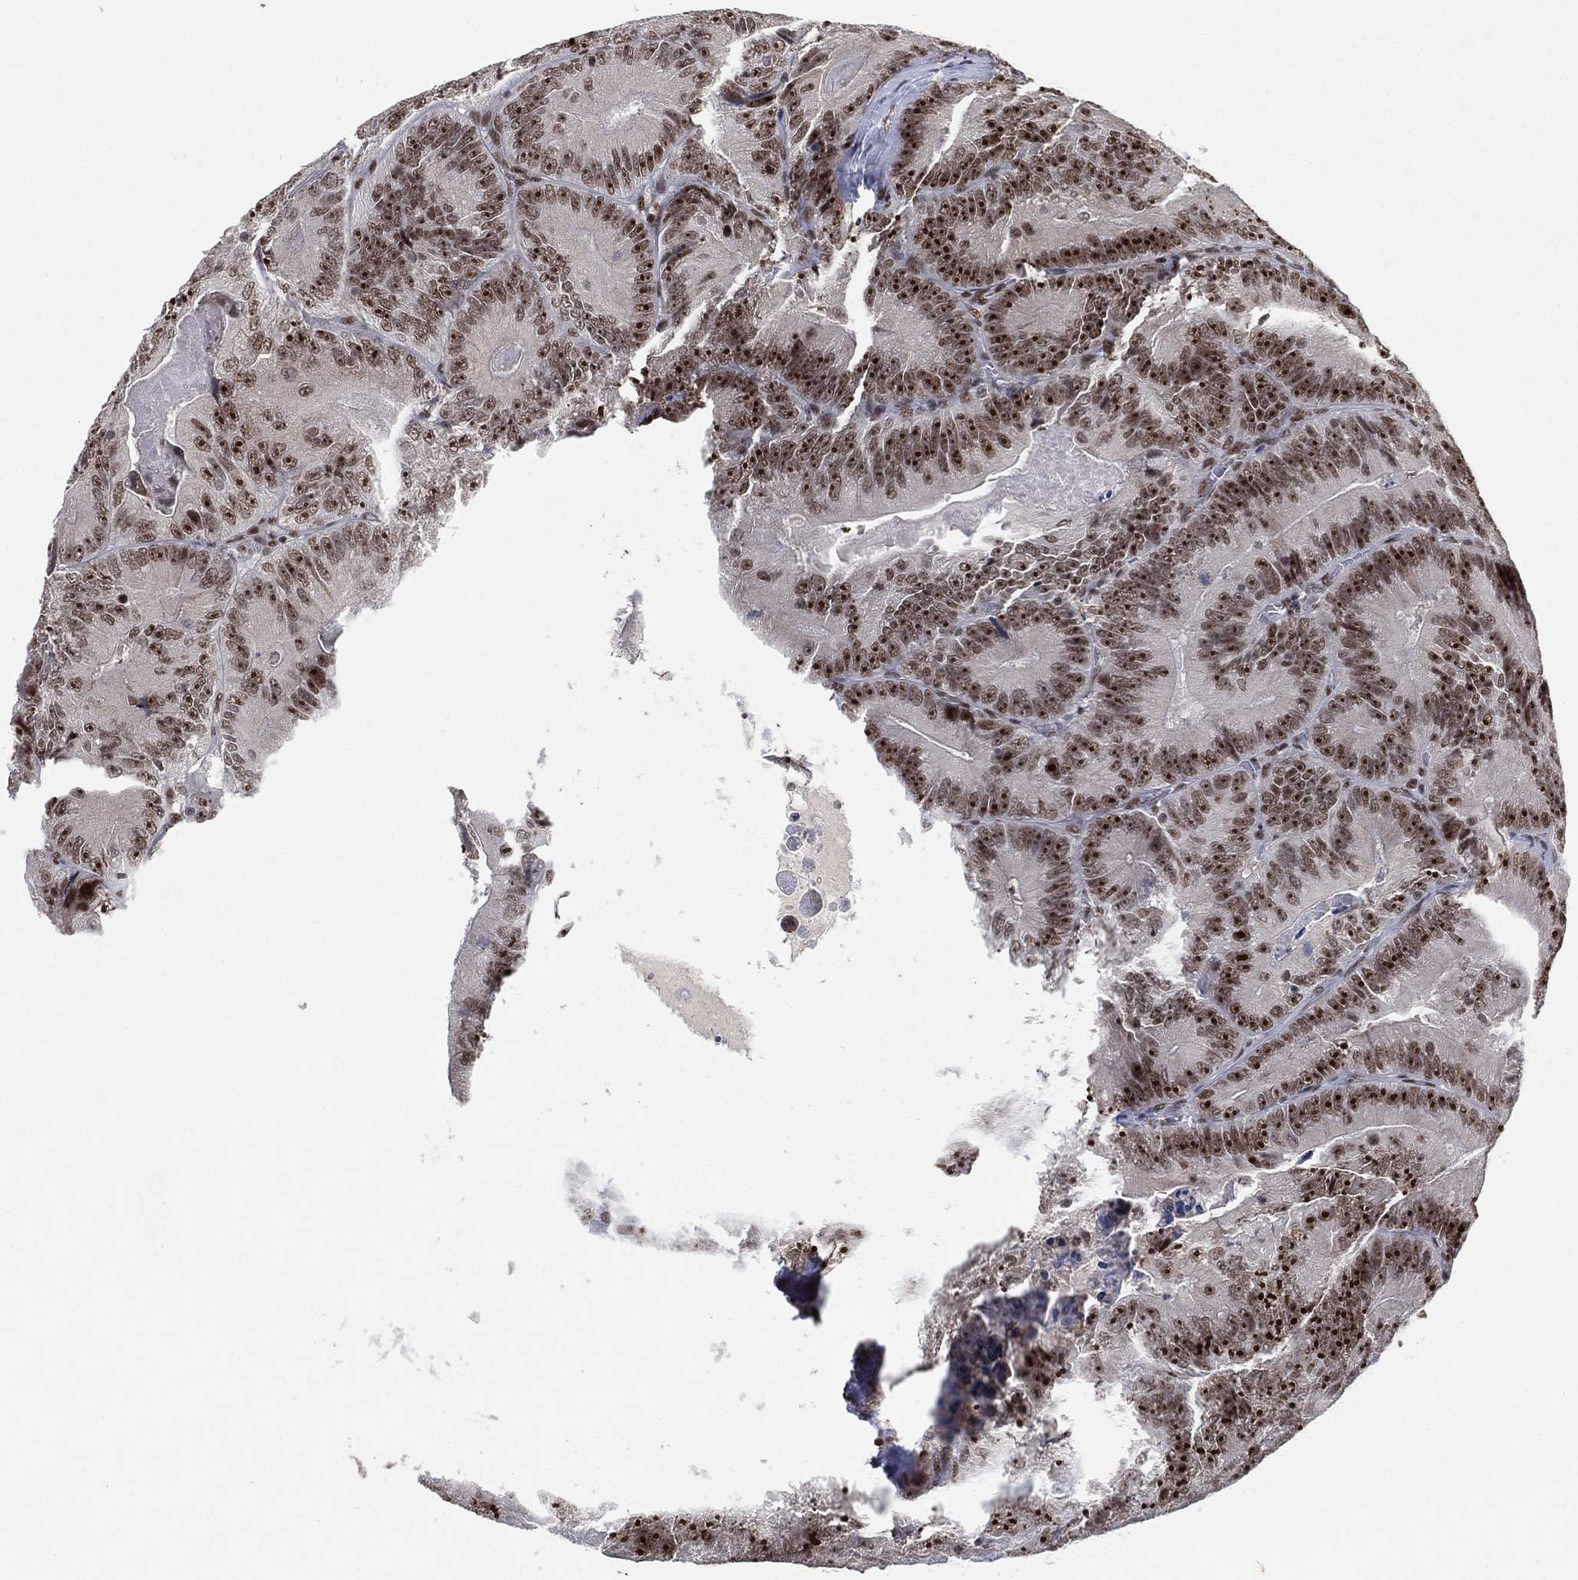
{"staining": {"intensity": "strong", "quantity": ">75%", "location": "nuclear"}, "tissue": "colorectal cancer", "cell_type": "Tumor cells", "image_type": "cancer", "snomed": [{"axis": "morphology", "description": "Adenocarcinoma, NOS"}, {"axis": "topography", "description": "Colon"}], "caption": "High-power microscopy captured an immunohistochemistry photomicrograph of adenocarcinoma (colorectal), revealing strong nuclear positivity in about >75% of tumor cells.", "gene": "DDX27", "patient": {"sex": "female", "age": 86}}